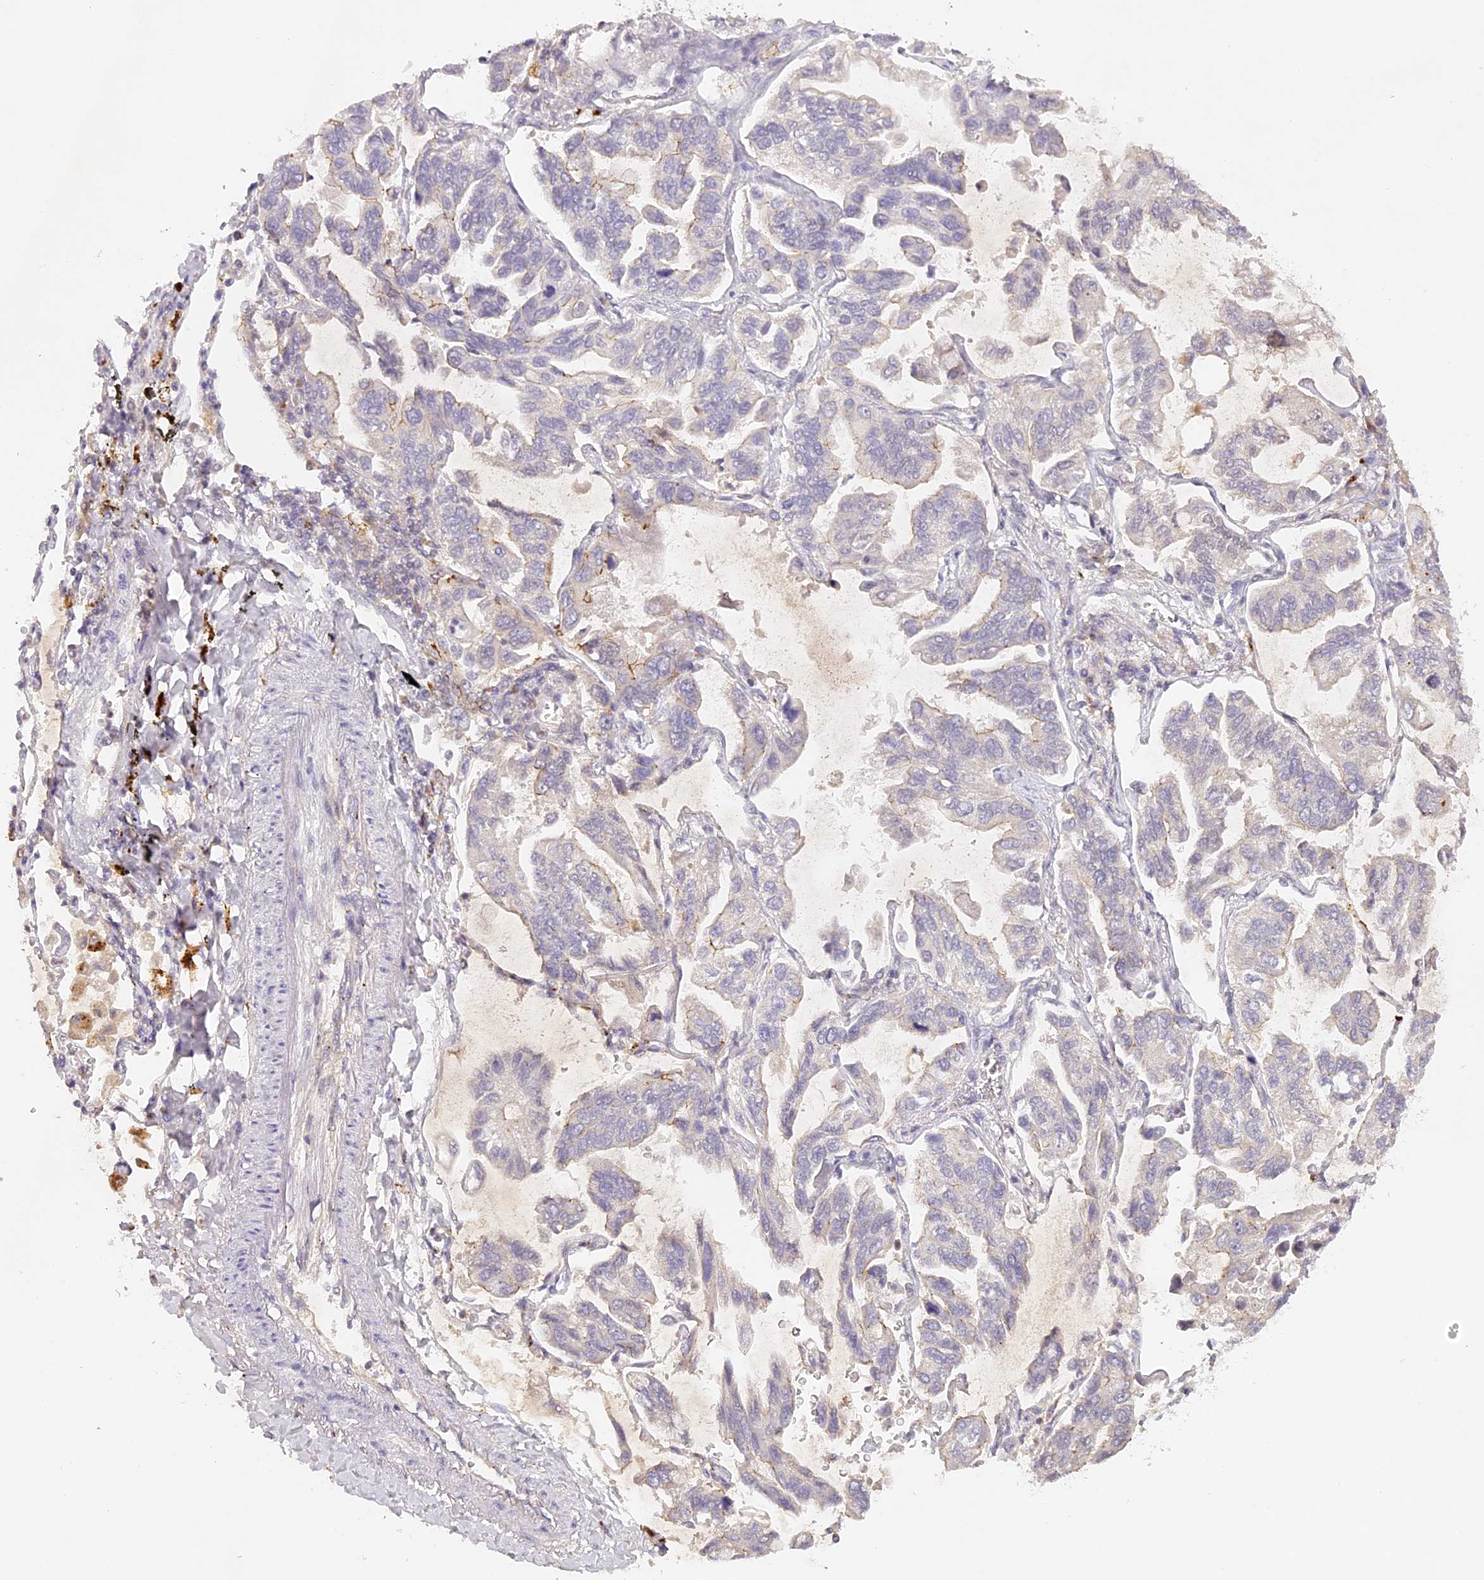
{"staining": {"intensity": "weak", "quantity": "<25%", "location": "cytoplasmic/membranous"}, "tissue": "lung cancer", "cell_type": "Tumor cells", "image_type": "cancer", "snomed": [{"axis": "morphology", "description": "Adenocarcinoma, NOS"}, {"axis": "topography", "description": "Lung"}], "caption": "A photomicrograph of human lung cancer (adenocarcinoma) is negative for staining in tumor cells.", "gene": "ELL3", "patient": {"sex": "male", "age": 64}}